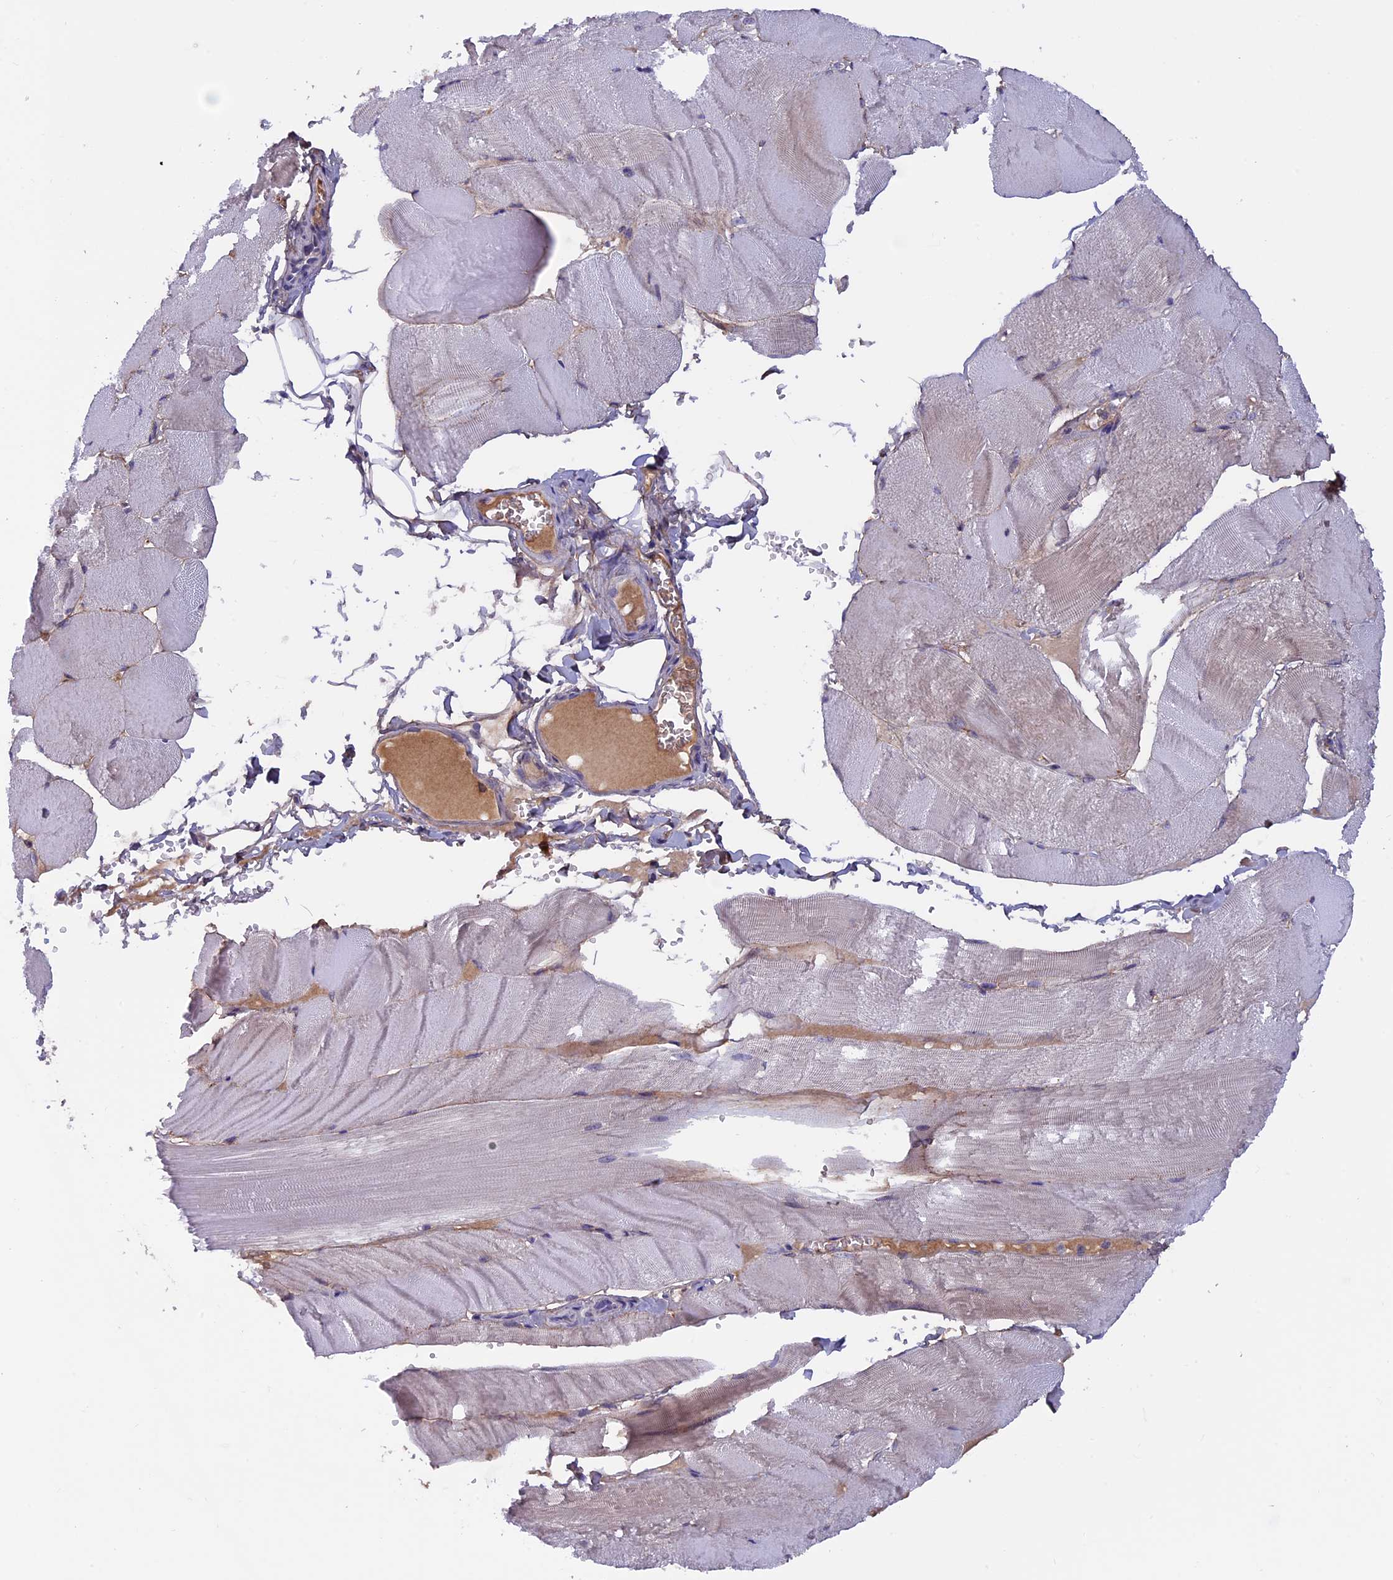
{"staining": {"intensity": "negative", "quantity": "none", "location": "none"}, "tissue": "skeletal muscle", "cell_type": "Myocytes", "image_type": "normal", "snomed": [{"axis": "morphology", "description": "Normal tissue, NOS"}, {"axis": "morphology", "description": "Basal cell carcinoma"}, {"axis": "topography", "description": "Skeletal muscle"}], "caption": "There is no significant staining in myocytes of skeletal muscle. Brightfield microscopy of immunohistochemistry stained with DAB (brown) and hematoxylin (blue), captured at high magnification.", "gene": "COL4A3", "patient": {"sex": "female", "age": 64}}